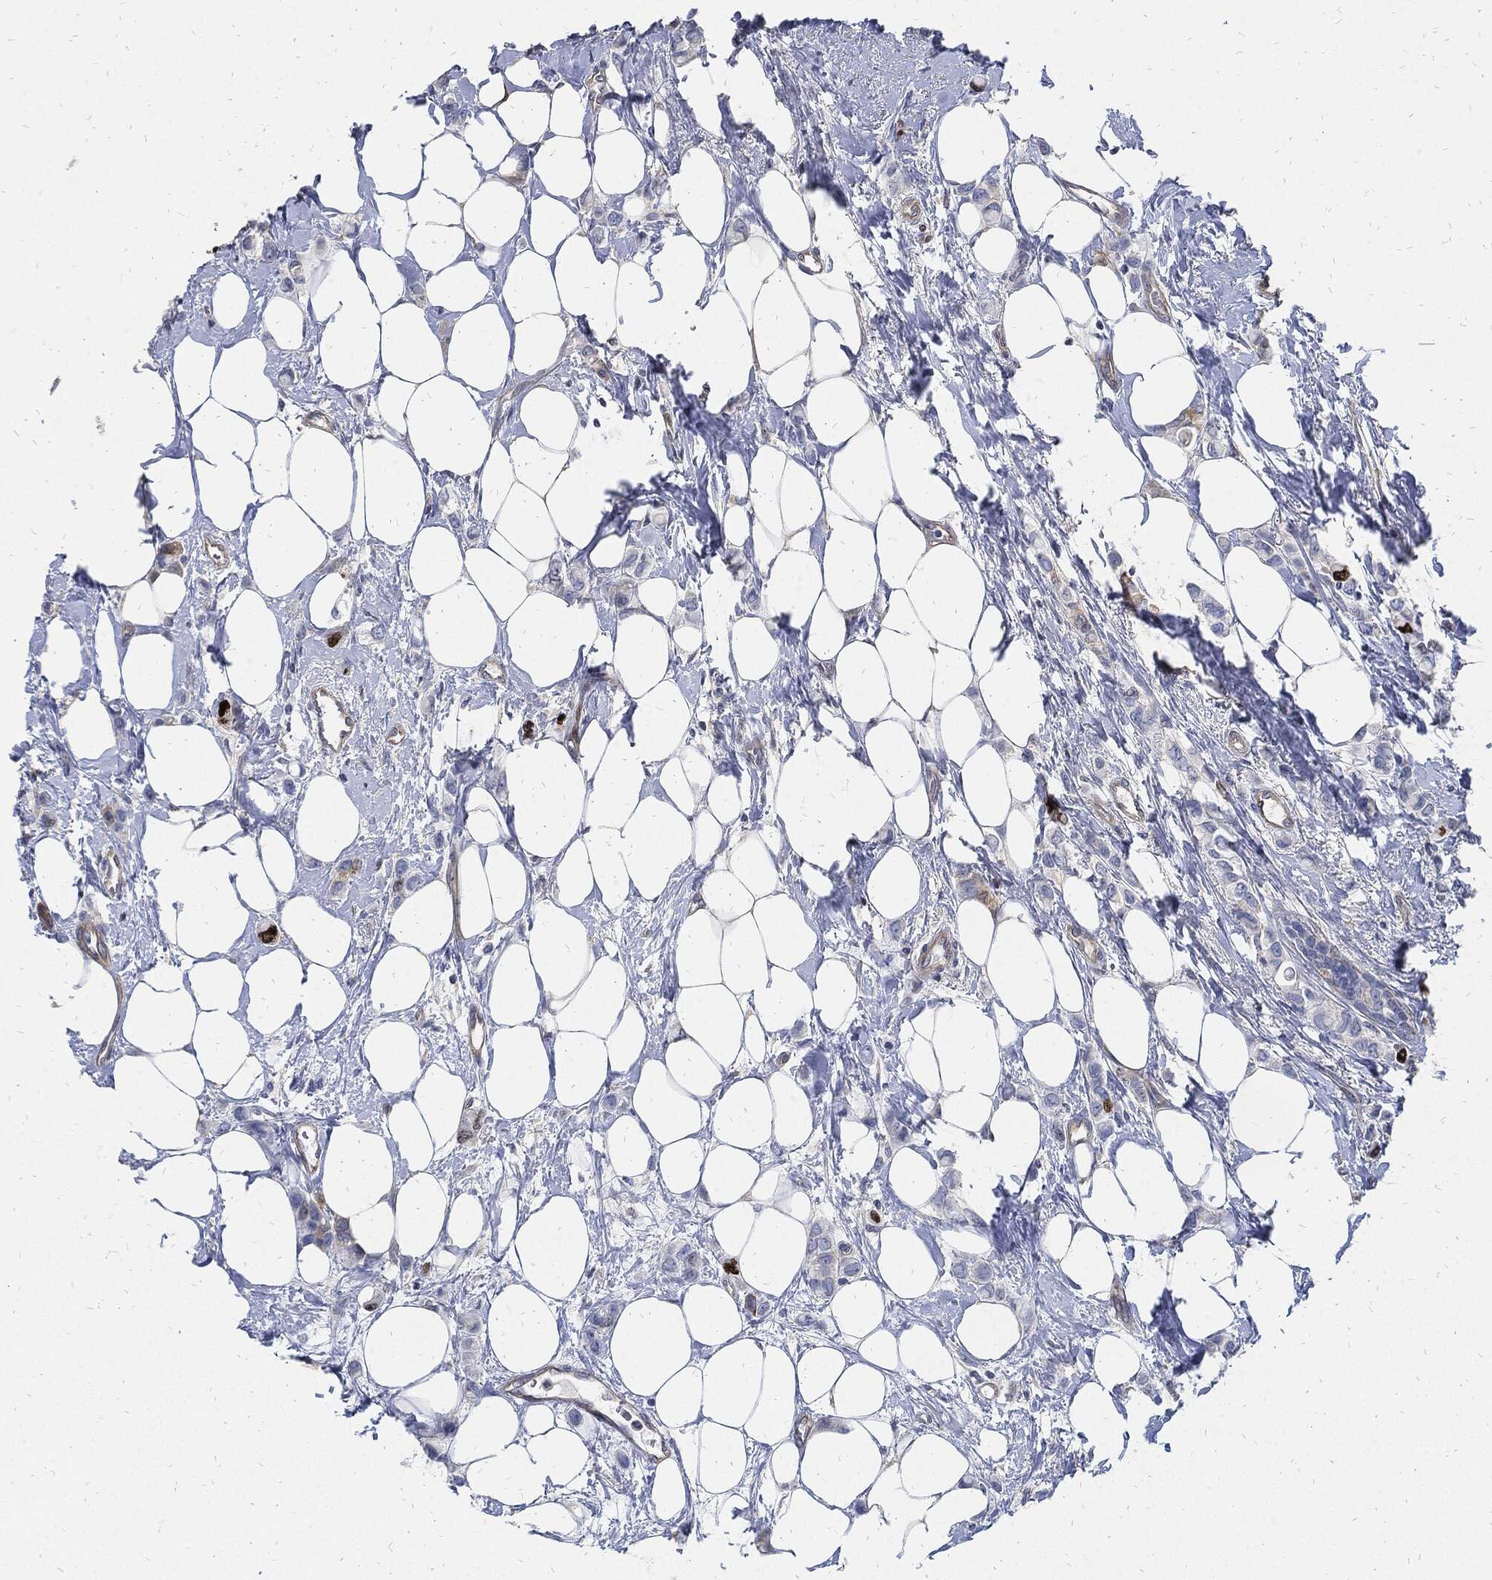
{"staining": {"intensity": "strong", "quantity": "<25%", "location": "nuclear"}, "tissue": "breast cancer", "cell_type": "Tumor cells", "image_type": "cancer", "snomed": [{"axis": "morphology", "description": "Lobular carcinoma"}, {"axis": "topography", "description": "Breast"}], "caption": "IHC (DAB (3,3'-diaminobenzidine)) staining of breast cancer shows strong nuclear protein positivity in approximately <25% of tumor cells.", "gene": "MKI67", "patient": {"sex": "female", "age": 66}}